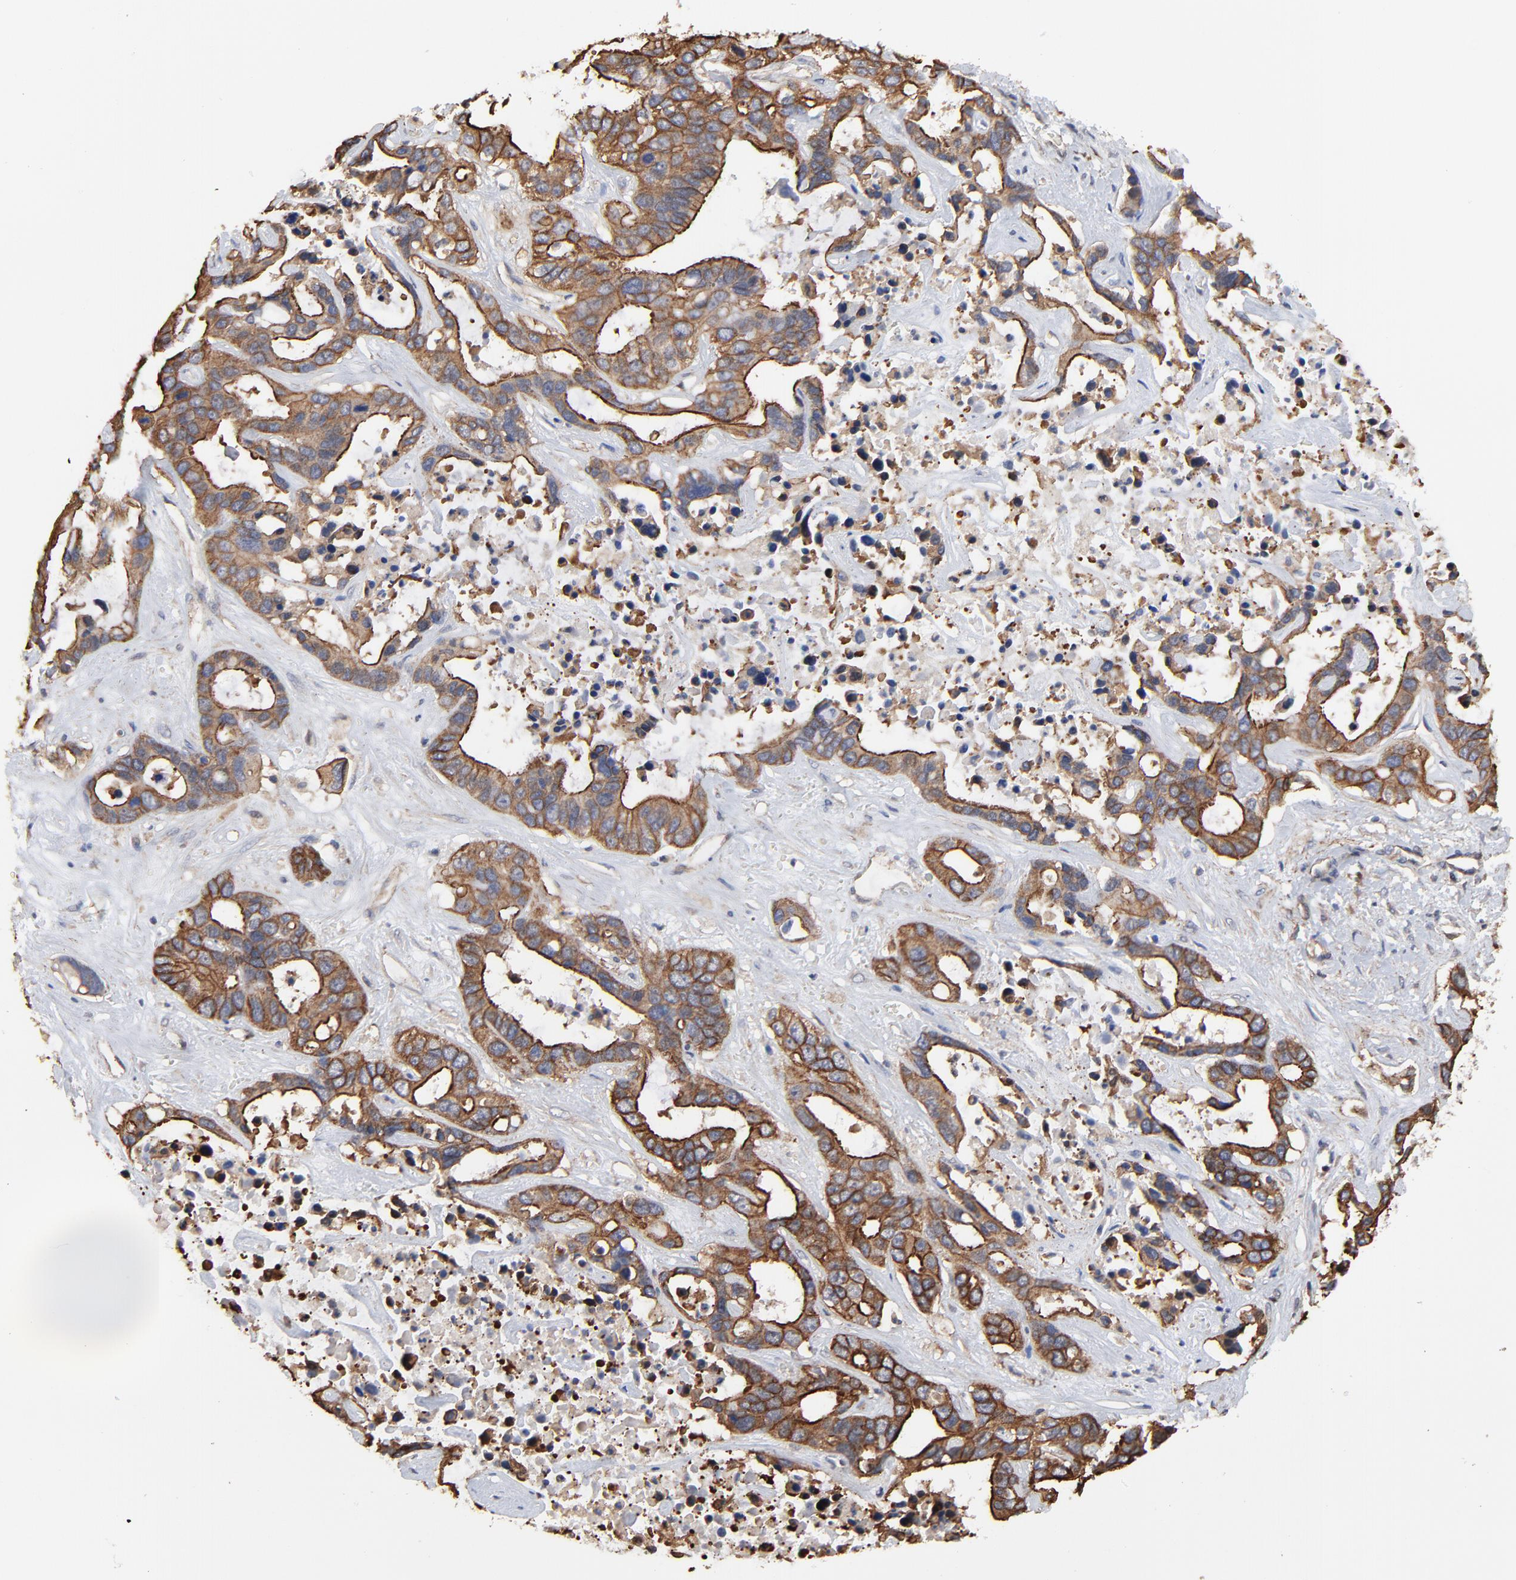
{"staining": {"intensity": "moderate", "quantity": ">75%", "location": "cytoplasmic/membranous"}, "tissue": "liver cancer", "cell_type": "Tumor cells", "image_type": "cancer", "snomed": [{"axis": "morphology", "description": "Cholangiocarcinoma"}, {"axis": "topography", "description": "Liver"}], "caption": "Liver cancer stained for a protein shows moderate cytoplasmic/membranous positivity in tumor cells. Using DAB (3,3'-diaminobenzidine) (brown) and hematoxylin (blue) stains, captured at high magnification using brightfield microscopy.", "gene": "ARMT1", "patient": {"sex": "female", "age": 65}}